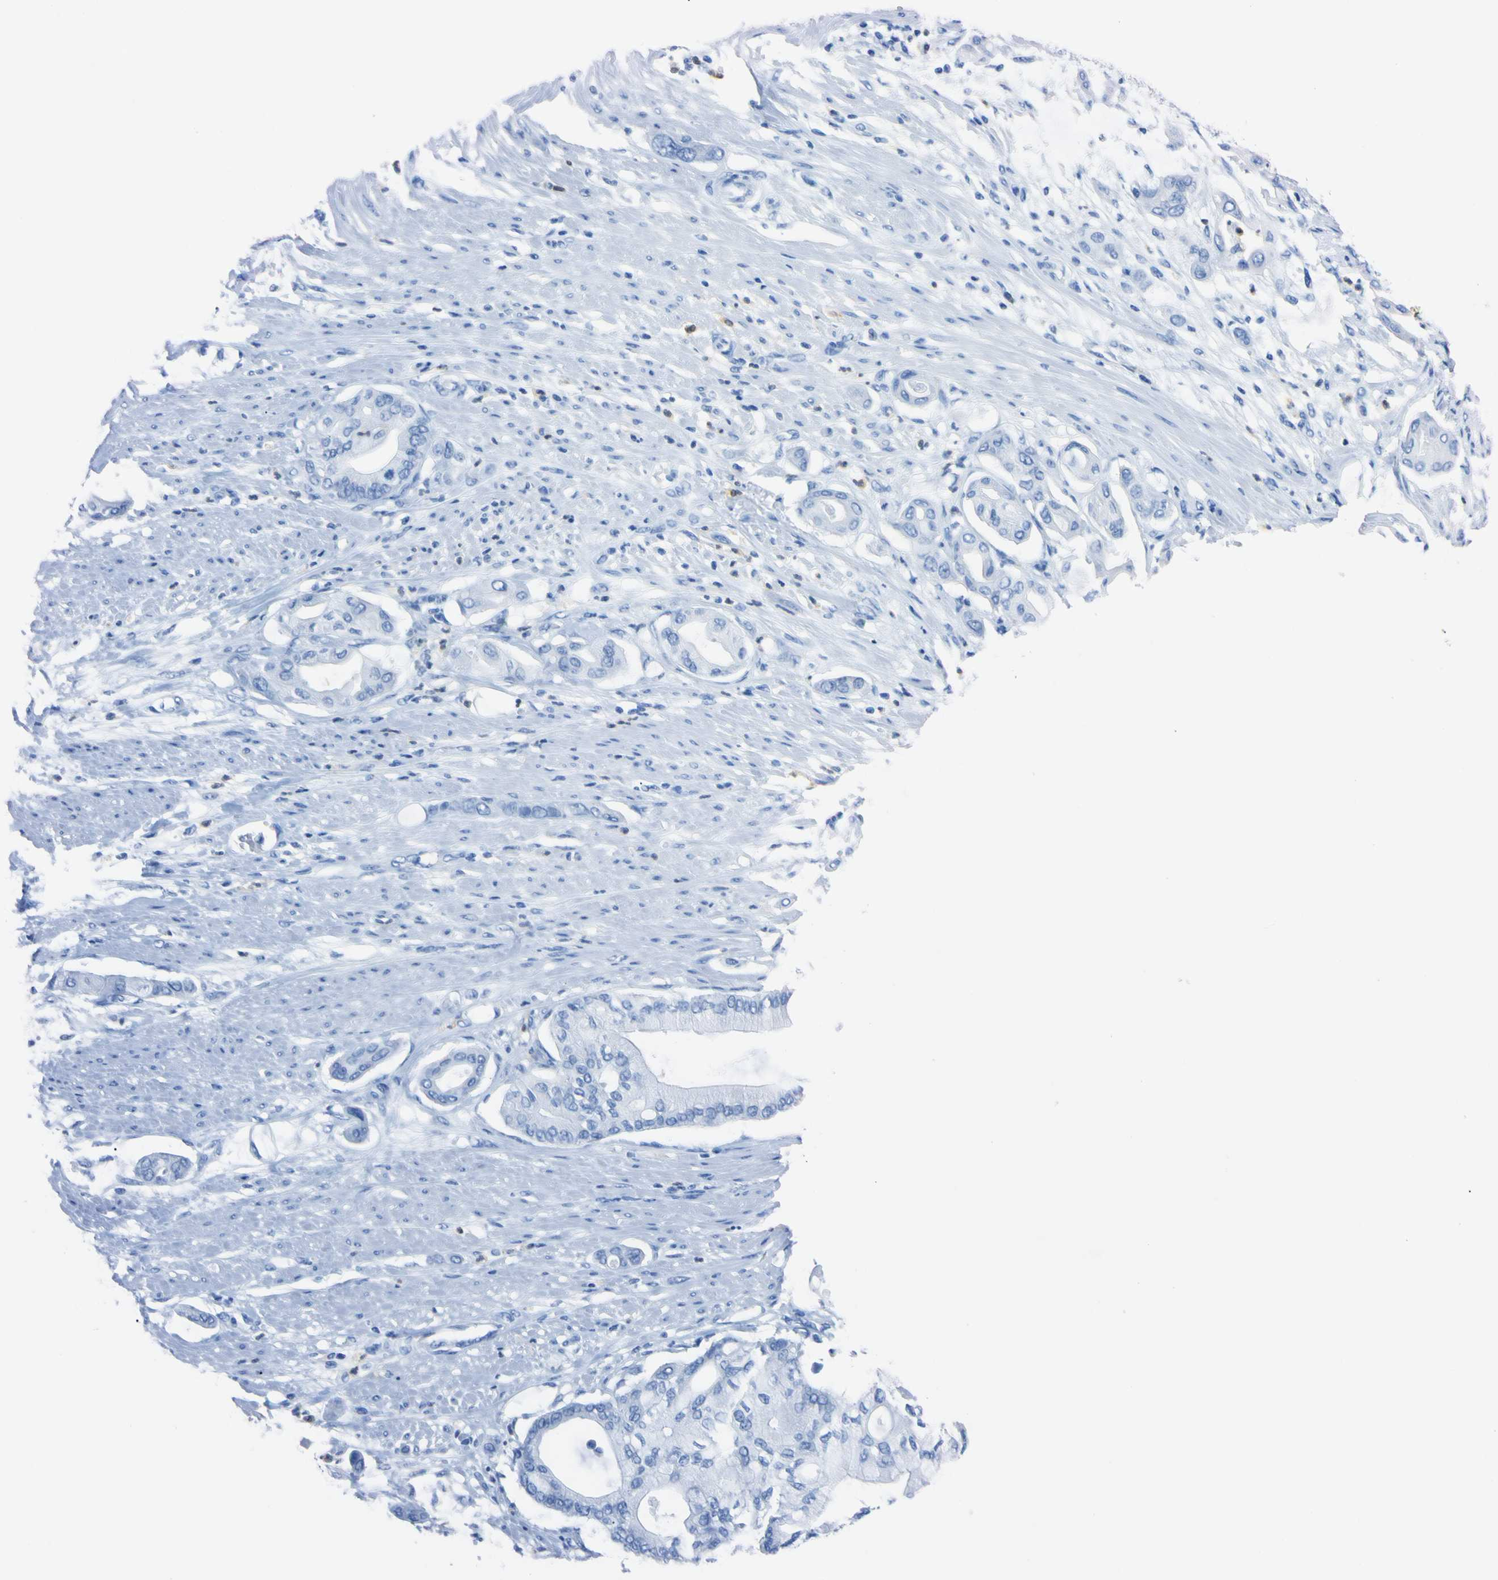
{"staining": {"intensity": "negative", "quantity": "none", "location": "none"}, "tissue": "pancreatic cancer", "cell_type": "Tumor cells", "image_type": "cancer", "snomed": [{"axis": "morphology", "description": "Adenocarcinoma, NOS"}, {"axis": "morphology", "description": "Adenocarcinoma, metastatic, NOS"}, {"axis": "topography", "description": "Lymph node"}, {"axis": "topography", "description": "Pancreas"}, {"axis": "topography", "description": "Duodenum"}], "caption": "Protein analysis of metastatic adenocarcinoma (pancreatic) exhibits no significant staining in tumor cells.", "gene": "NCF4", "patient": {"sex": "female", "age": 64}}